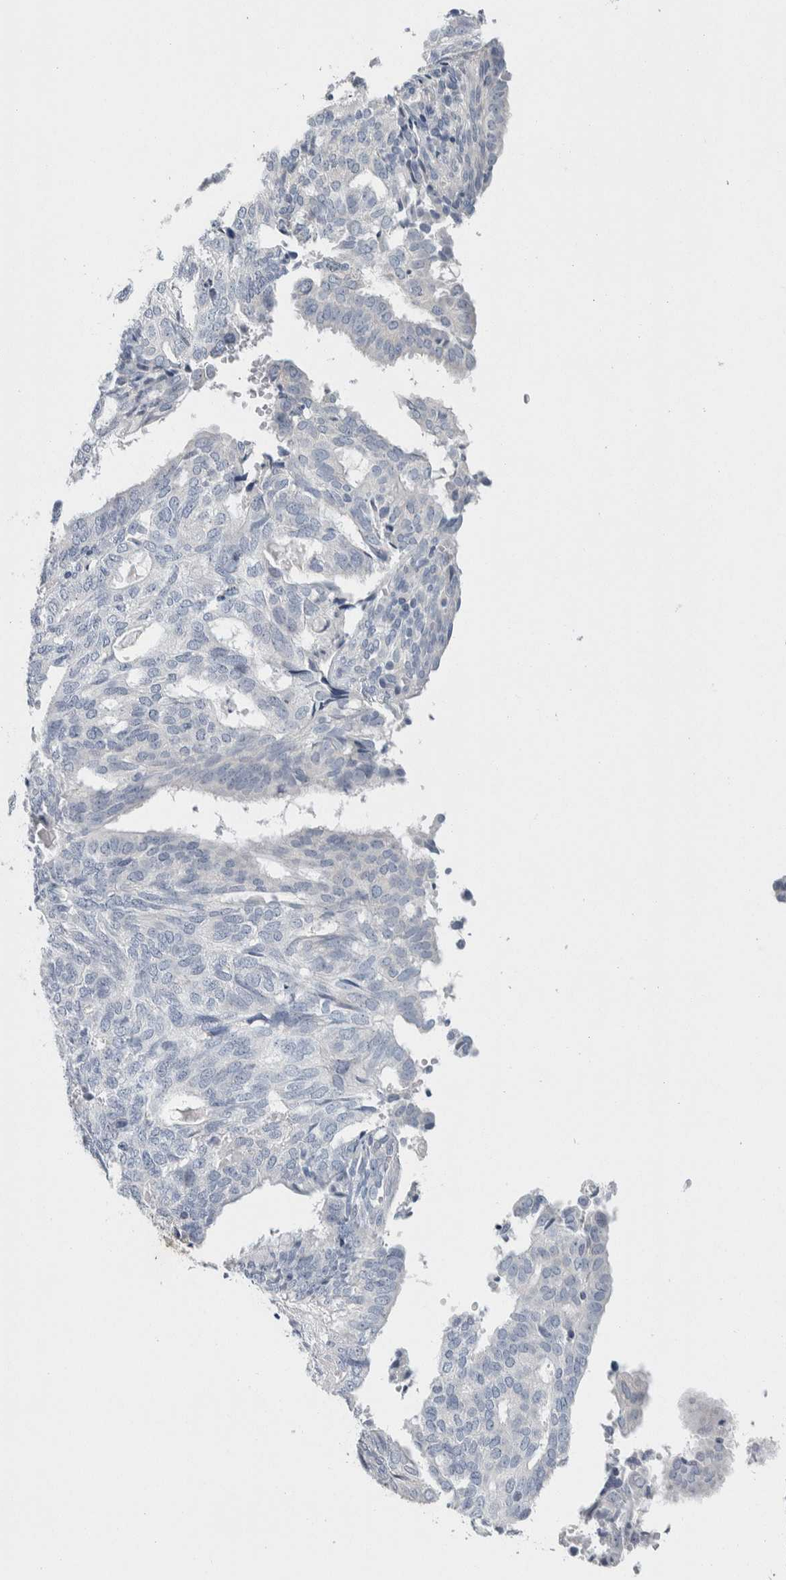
{"staining": {"intensity": "negative", "quantity": "none", "location": "none"}, "tissue": "endometrial cancer", "cell_type": "Tumor cells", "image_type": "cancer", "snomed": [{"axis": "morphology", "description": "Adenocarcinoma, NOS"}, {"axis": "topography", "description": "Endometrium"}], "caption": "Tumor cells are negative for brown protein staining in endometrial cancer. The staining is performed using DAB (3,3'-diaminobenzidine) brown chromogen with nuclei counter-stained in using hematoxylin.", "gene": "SCN2A", "patient": {"sex": "female", "age": 58}}